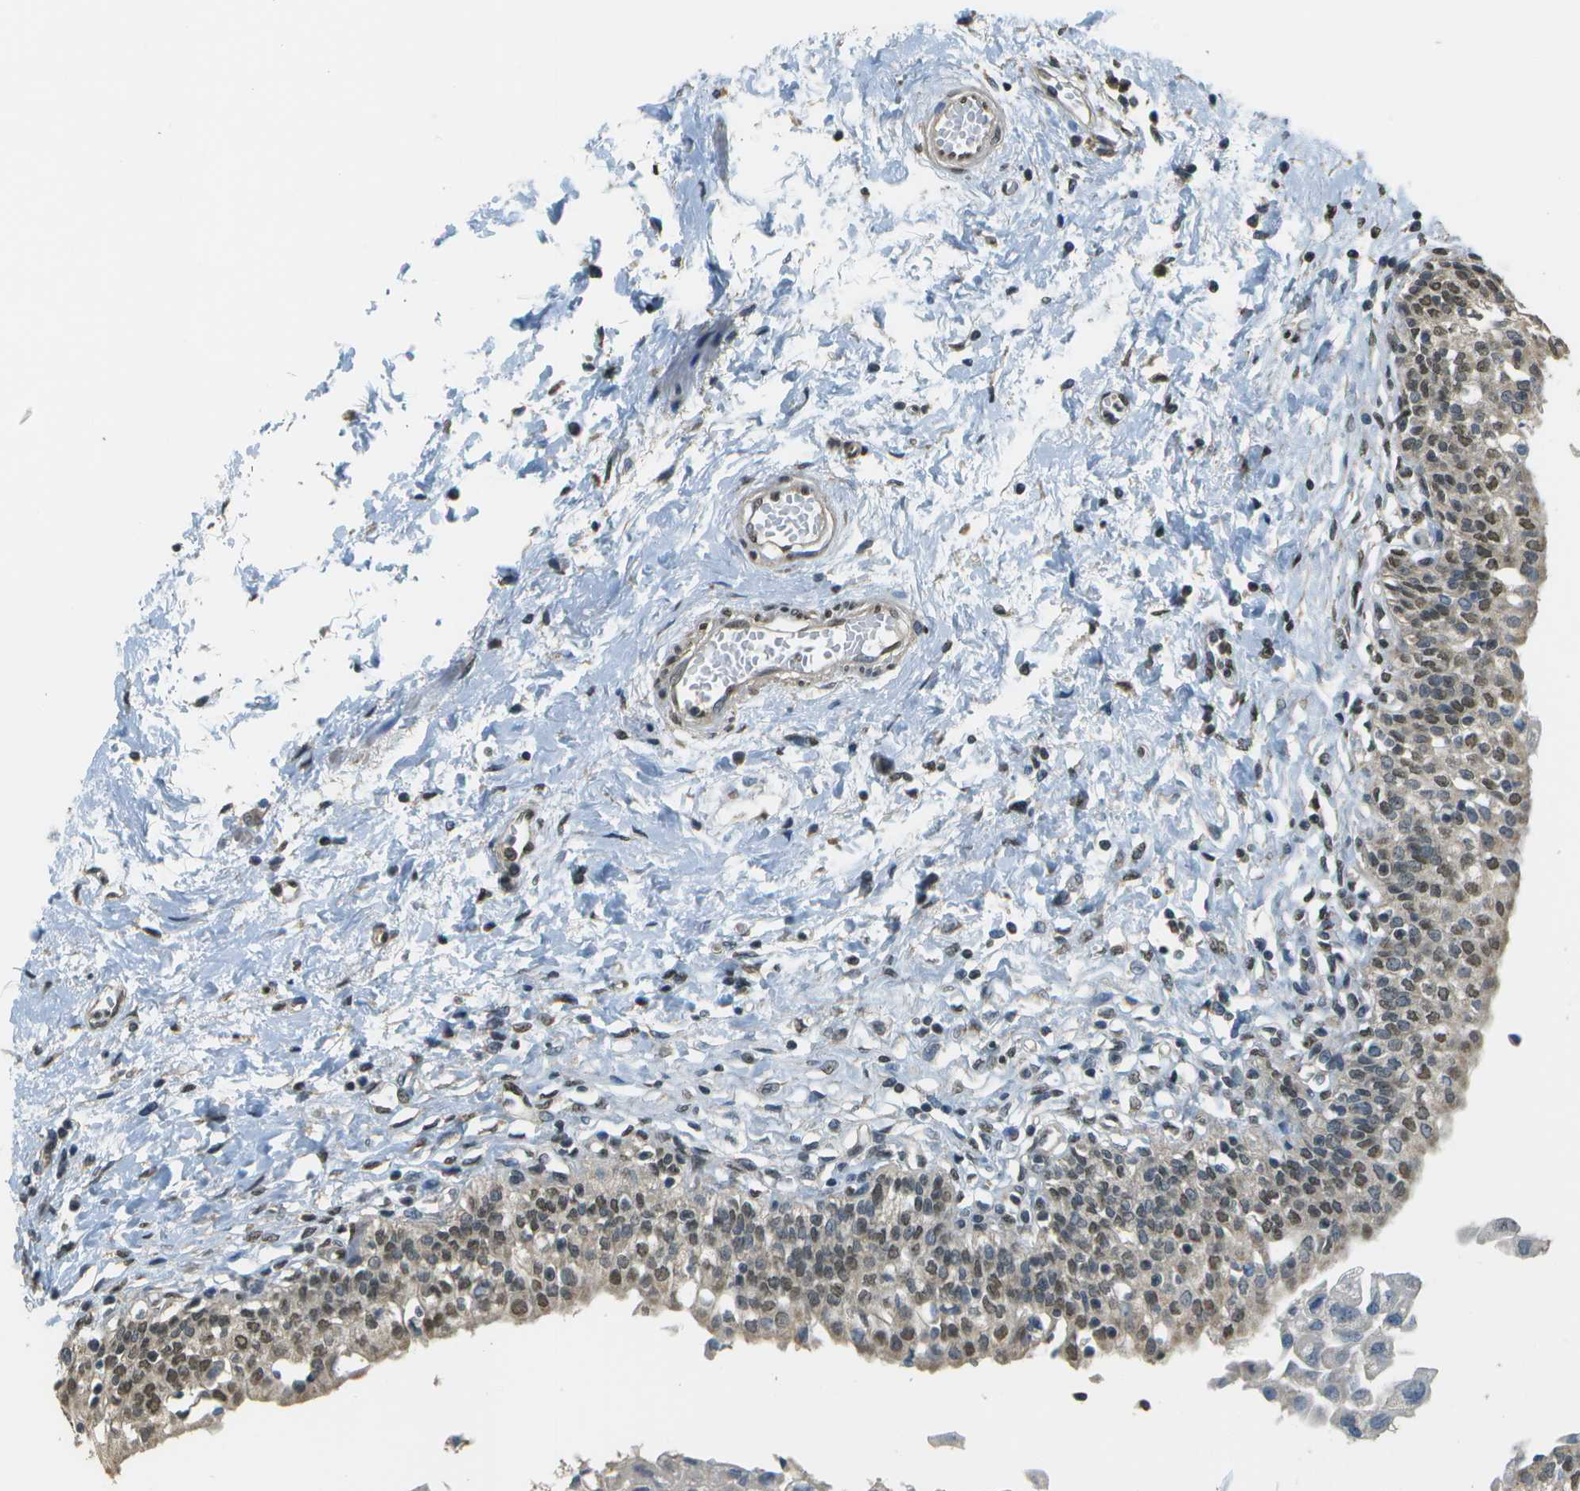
{"staining": {"intensity": "moderate", "quantity": ">75%", "location": "nuclear"}, "tissue": "urinary bladder", "cell_type": "Urothelial cells", "image_type": "normal", "snomed": [{"axis": "morphology", "description": "Normal tissue, NOS"}, {"axis": "topography", "description": "Urinary bladder"}], "caption": "Immunohistochemistry staining of unremarkable urinary bladder, which displays medium levels of moderate nuclear positivity in about >75% of urothelial cells indicating moderate nuclear protein expression. The staining was performed using DAB (3,3'-diaminobenzidine) (brown) for protein detection and nuclei were counterstained in hematoxylin (blue).", "gene": "ABL2", "patient": {"sex": "male", "age": 55}}